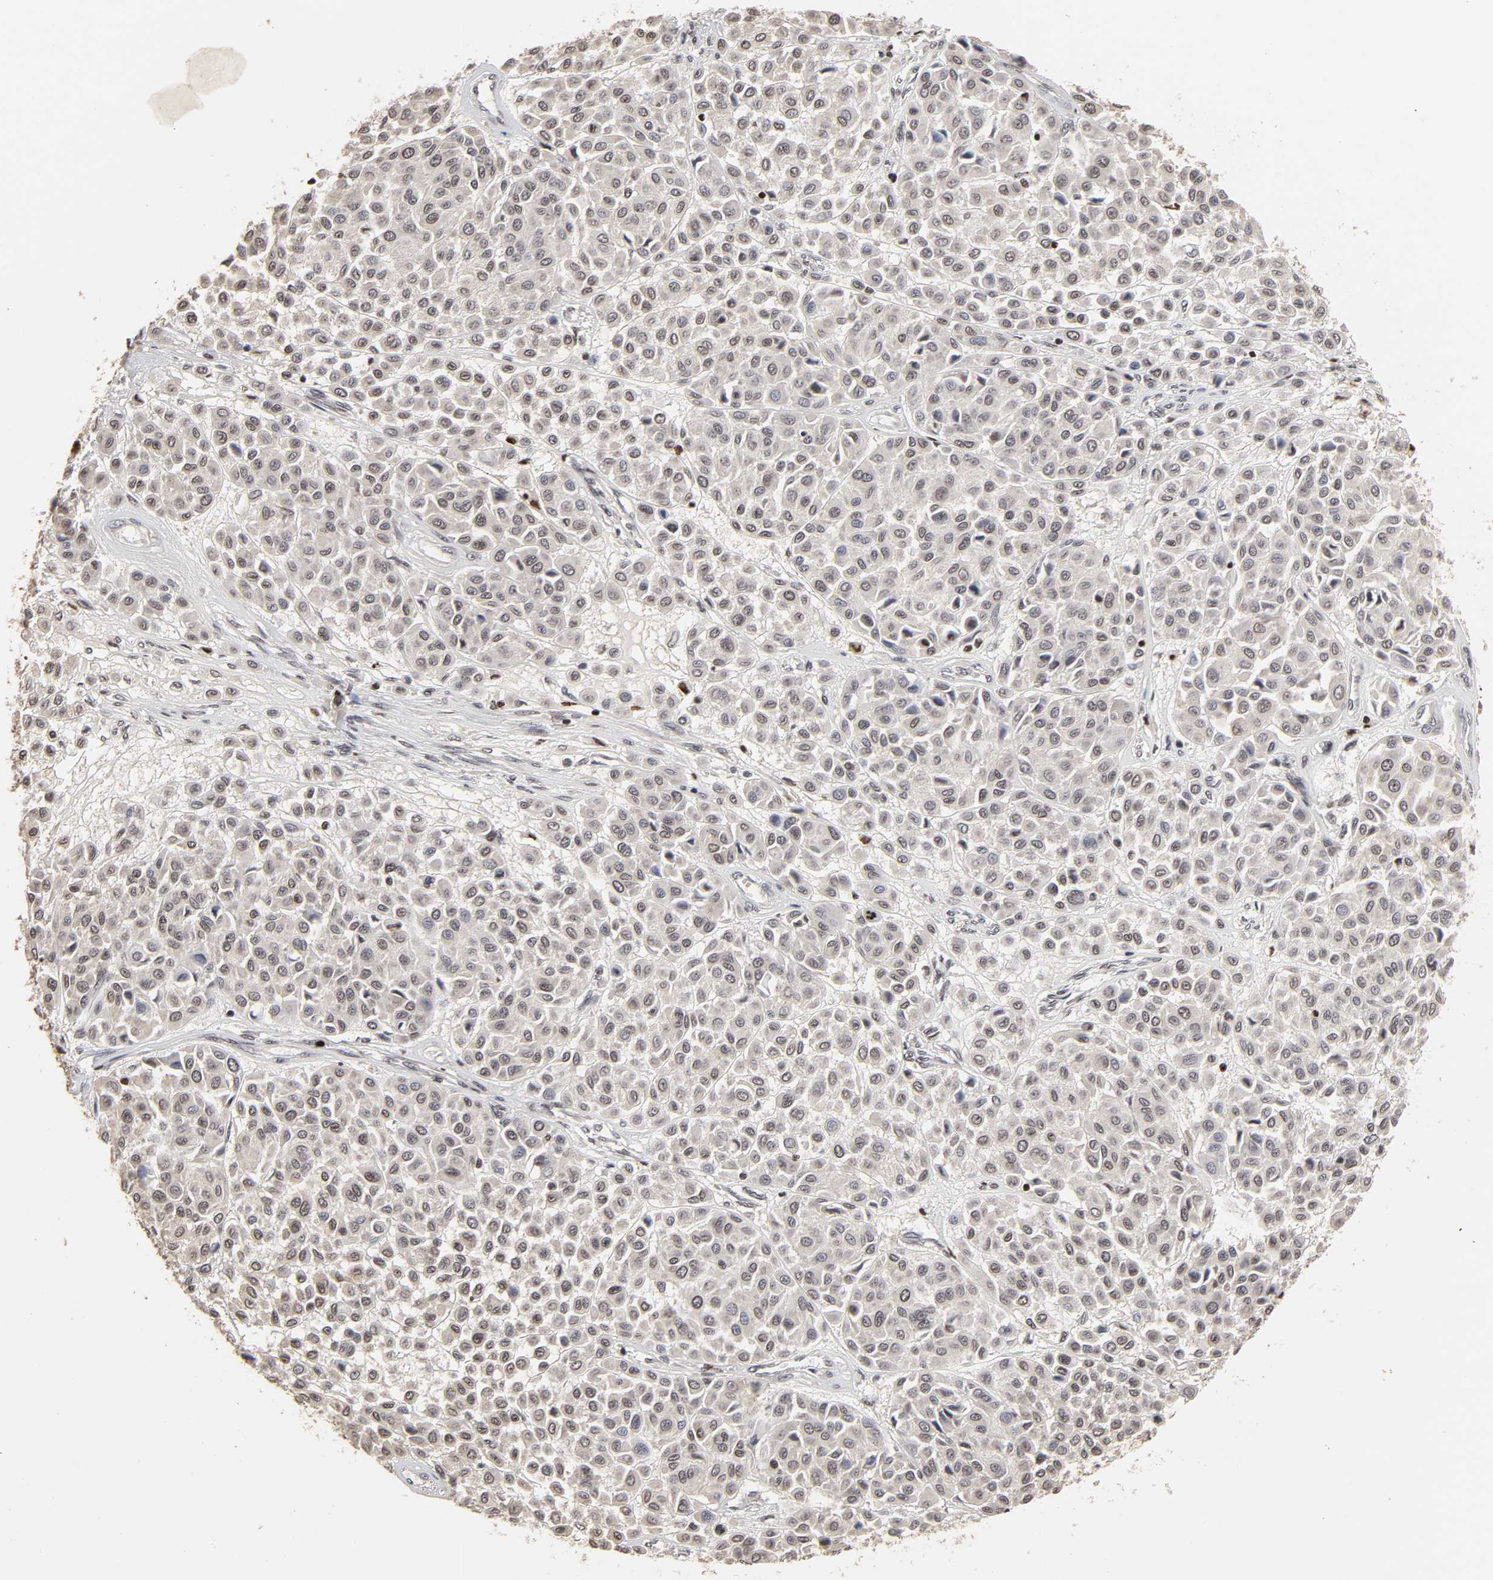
{"staining": {"intensity": "negative", "quantity": "none", "location": "none"}, "tissue": "melanoma", "cell_type": "Tumor cells", "image_type": "cancer", "snomed": [{"axis": "morphology", "description": "Malignant melanoma, Metastatic site"}, {"axis": "topography", "description": "Soft tissue"}], "caption": "The immunohistochemistry (IHC) image has no significant expression in tumor cells of malignant melanoma (metastatic site) tissue.", "gene": "ZNF473", "patient": {"sex": "male", "age": 41}}